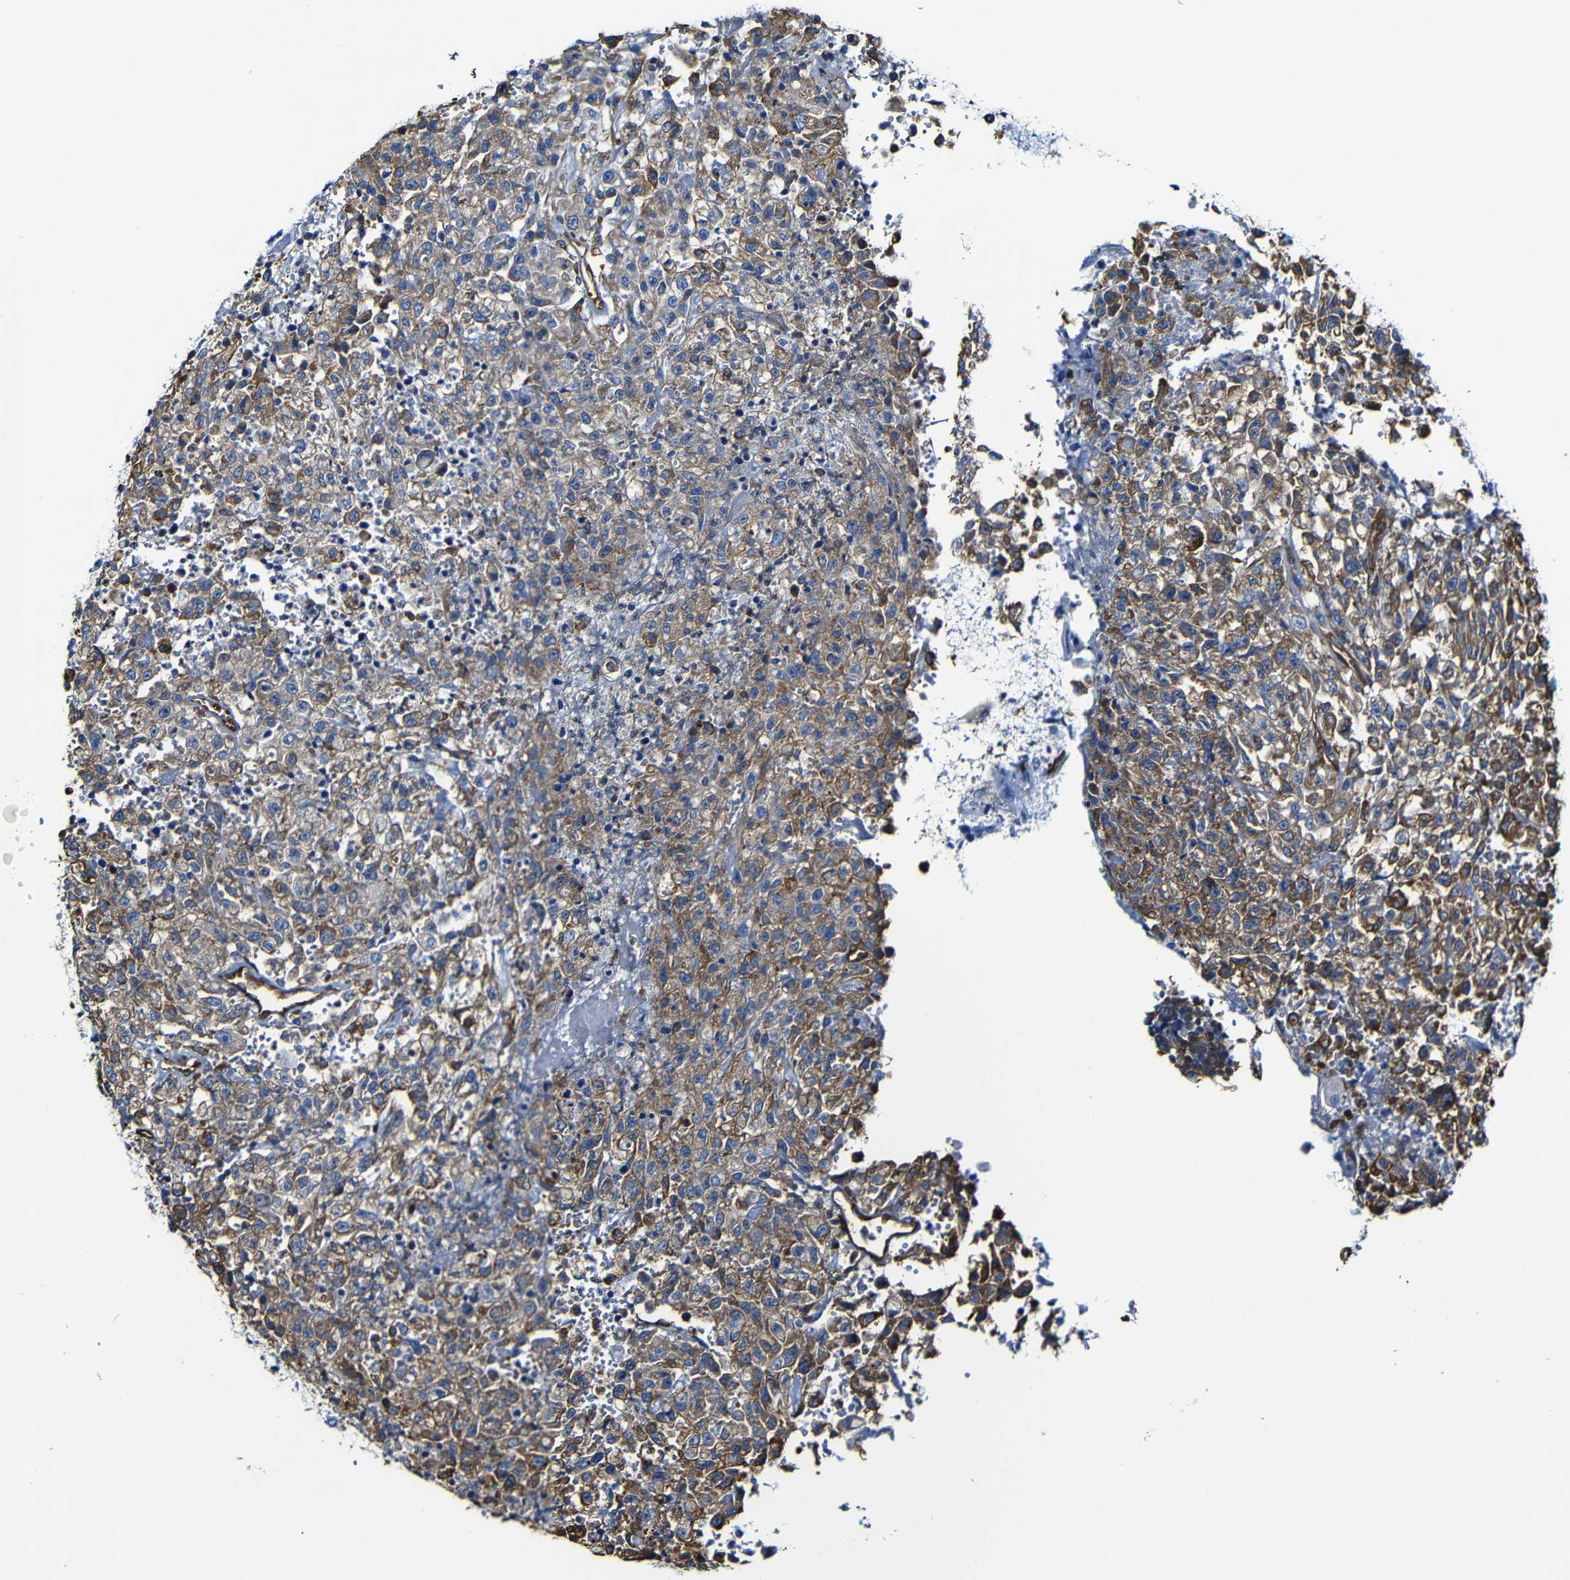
{"staining": {"intensity": "moderate", "quantity": "25%-75%", "location": "cytoplasmic/membranous"}, "tissue": "urothelial cancer", "cell_type": "Tumor cells", "image_type": "cancer", "snomed": [{"axis": "morphology", "description": "Urothelial carcinoma, High grade"}, {"axis": "topography", "description": "Urinary bladder"}], "caption": "A micrograph of urothelial cancer stained for a protein displays moderate cytoplasmic/membranous brown staining in tumor cells.", "gene": "MSN", "patient": {"sex": "male", "age": 46}}